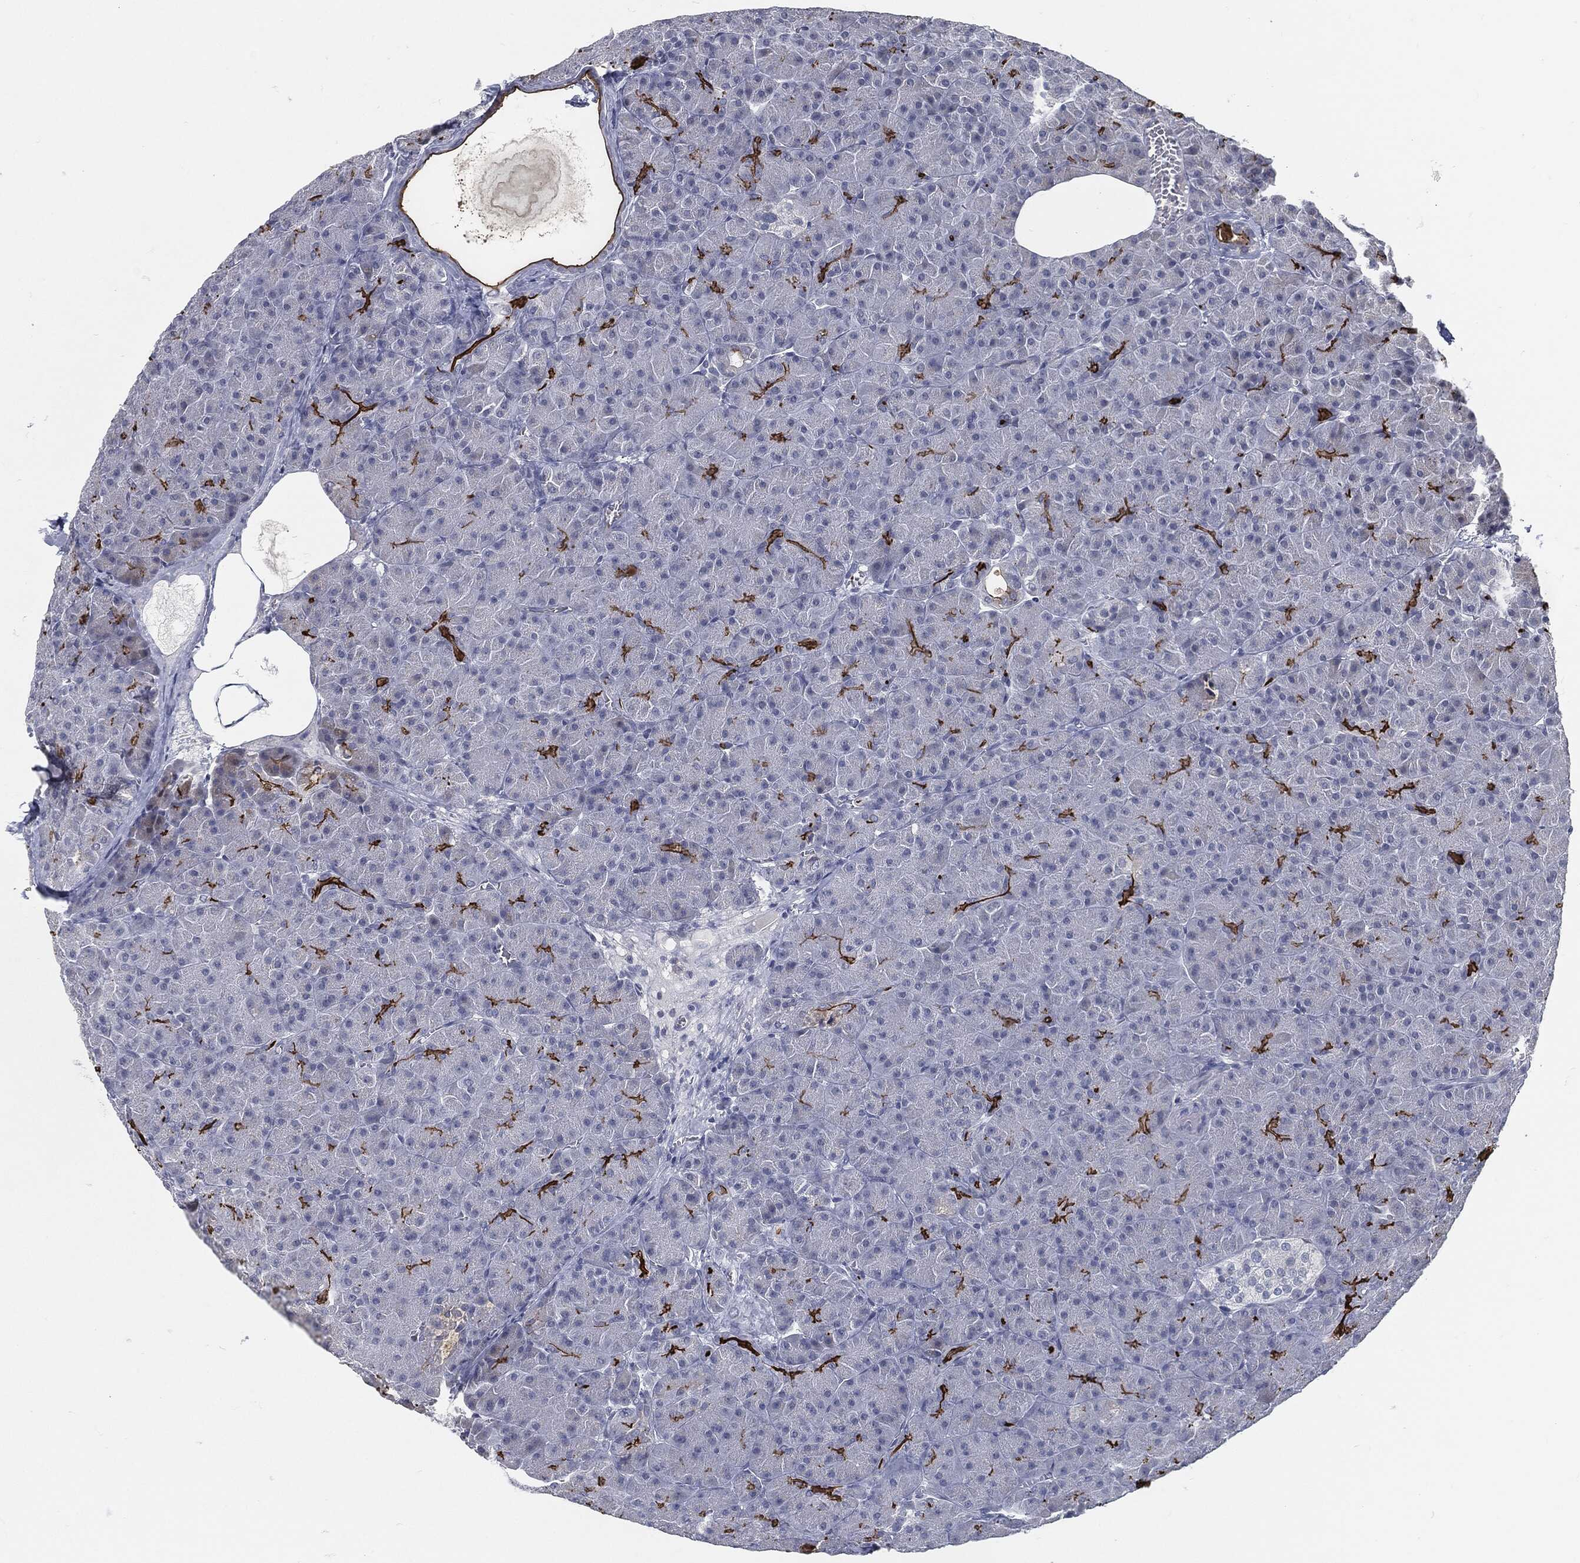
{"staining": {"intensity": "strong", "quantity": "<25%", "location": "cytoplasmic/membranous"}, "tissue": "pancreas", "cell_type": "Exocrine glandular cells", "image_type": "normal", "snomed": [{"axis": "morphology", "description": "Normal tissue, NOS"}, {"axis": "topography", "description": "Pancreas"}], "caption": "The immunohistochemical stain labels strong cytoplasmic/membranous positivity in exocrine glandular cells of unremarkable pancreas. (DAB (3,3'-diaminobenzidine) IHC with brightfield microscopy, high magnification).", "gene": "PROM1", "patient": {"sex": "male", "age": 61}}